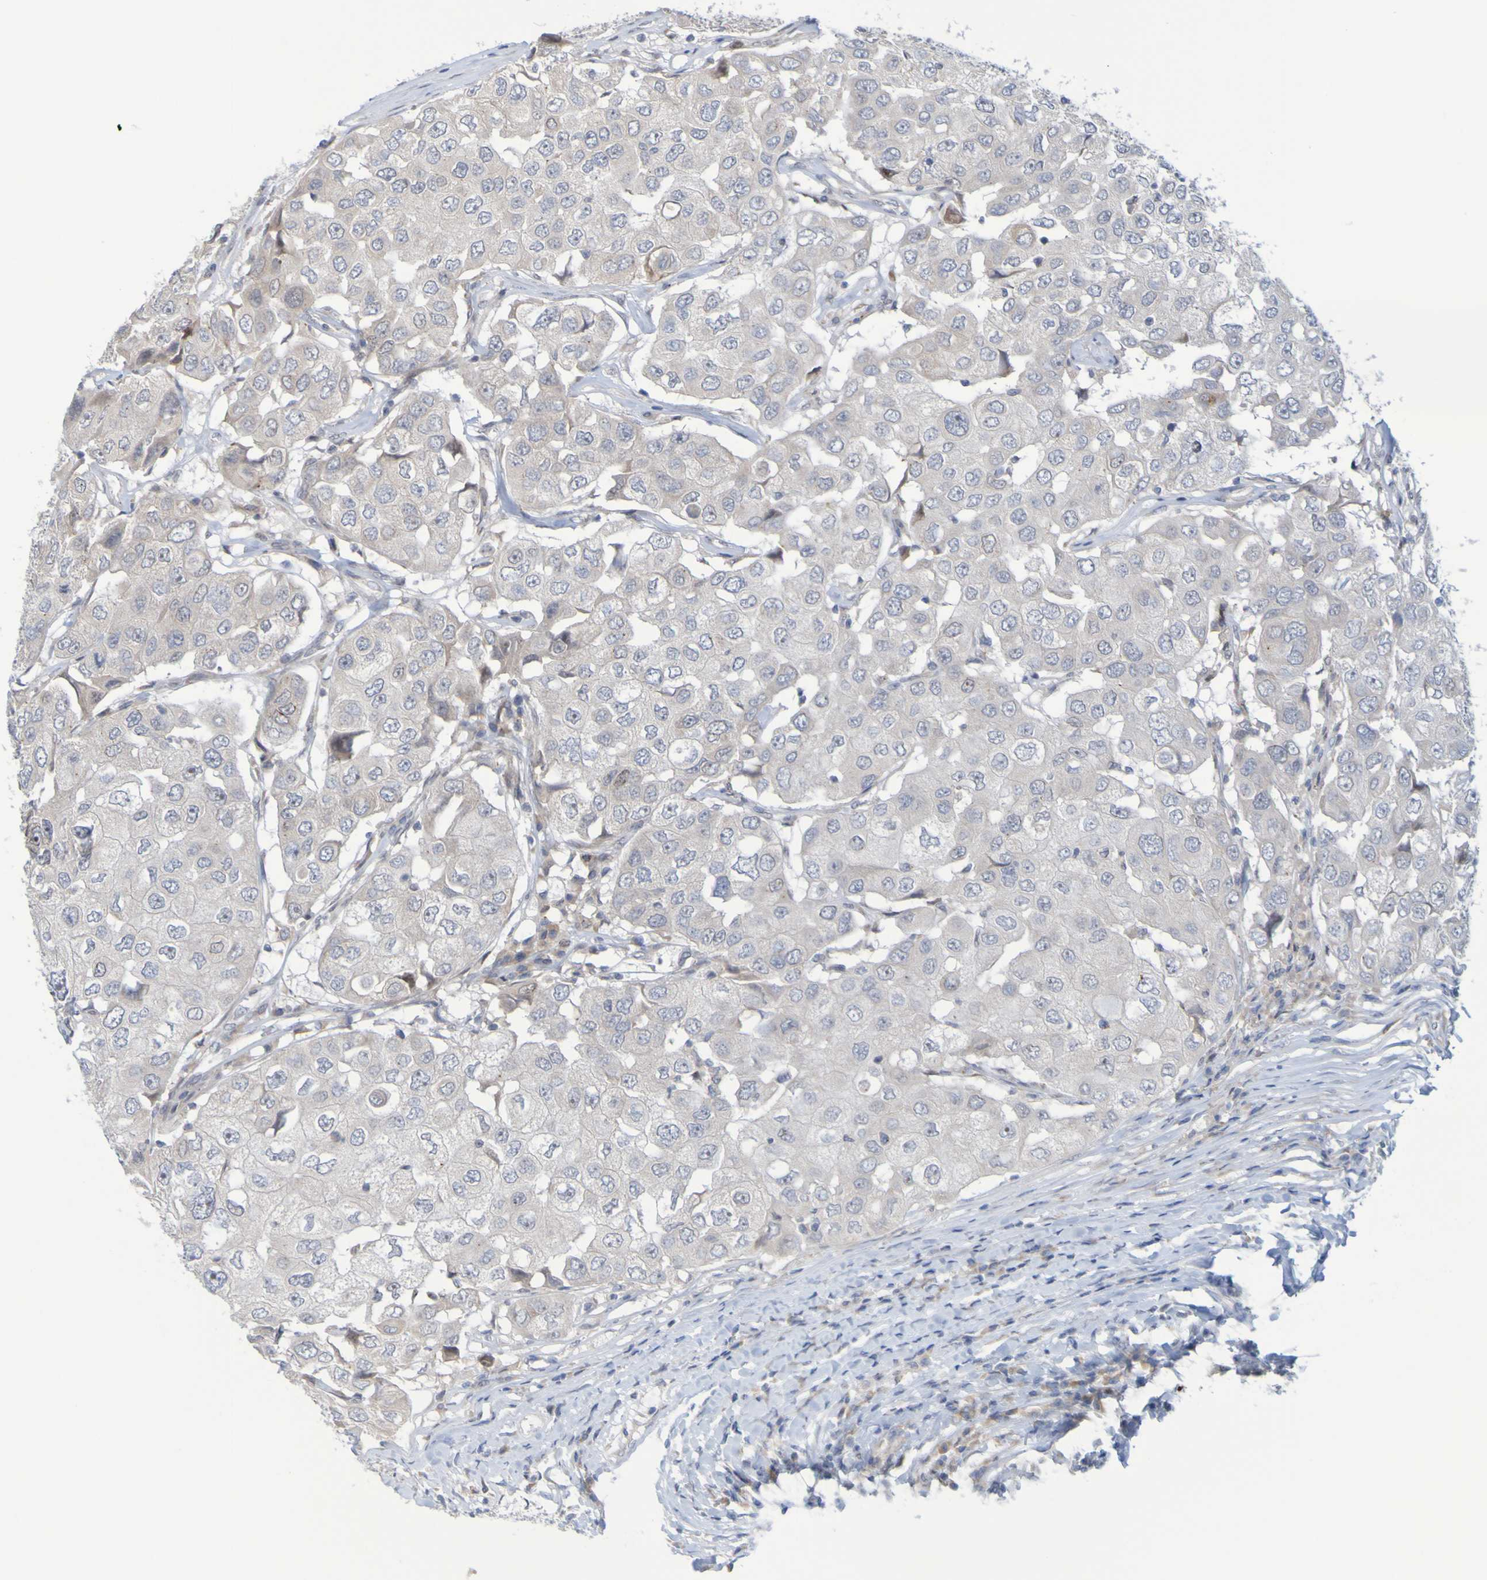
{"staining": {"intensity": "negative", "quantity": "none", "location": "none"}, "tissue": "breast cancer", "cell_type": "Tumor cells", "image_type": "cancer", "snomed": [{"axis": "morphology", "description": "Duct carcinoma"}, {"axis": "topography", "description": "Breast"}], "caption": "DAB immunohistochemical staining of human intraductal carcinoma (breast) demonstrates no significant staining in tumor cells.", "gene": "LILRB5", "patient": {"sex": "female", "age": 27}}